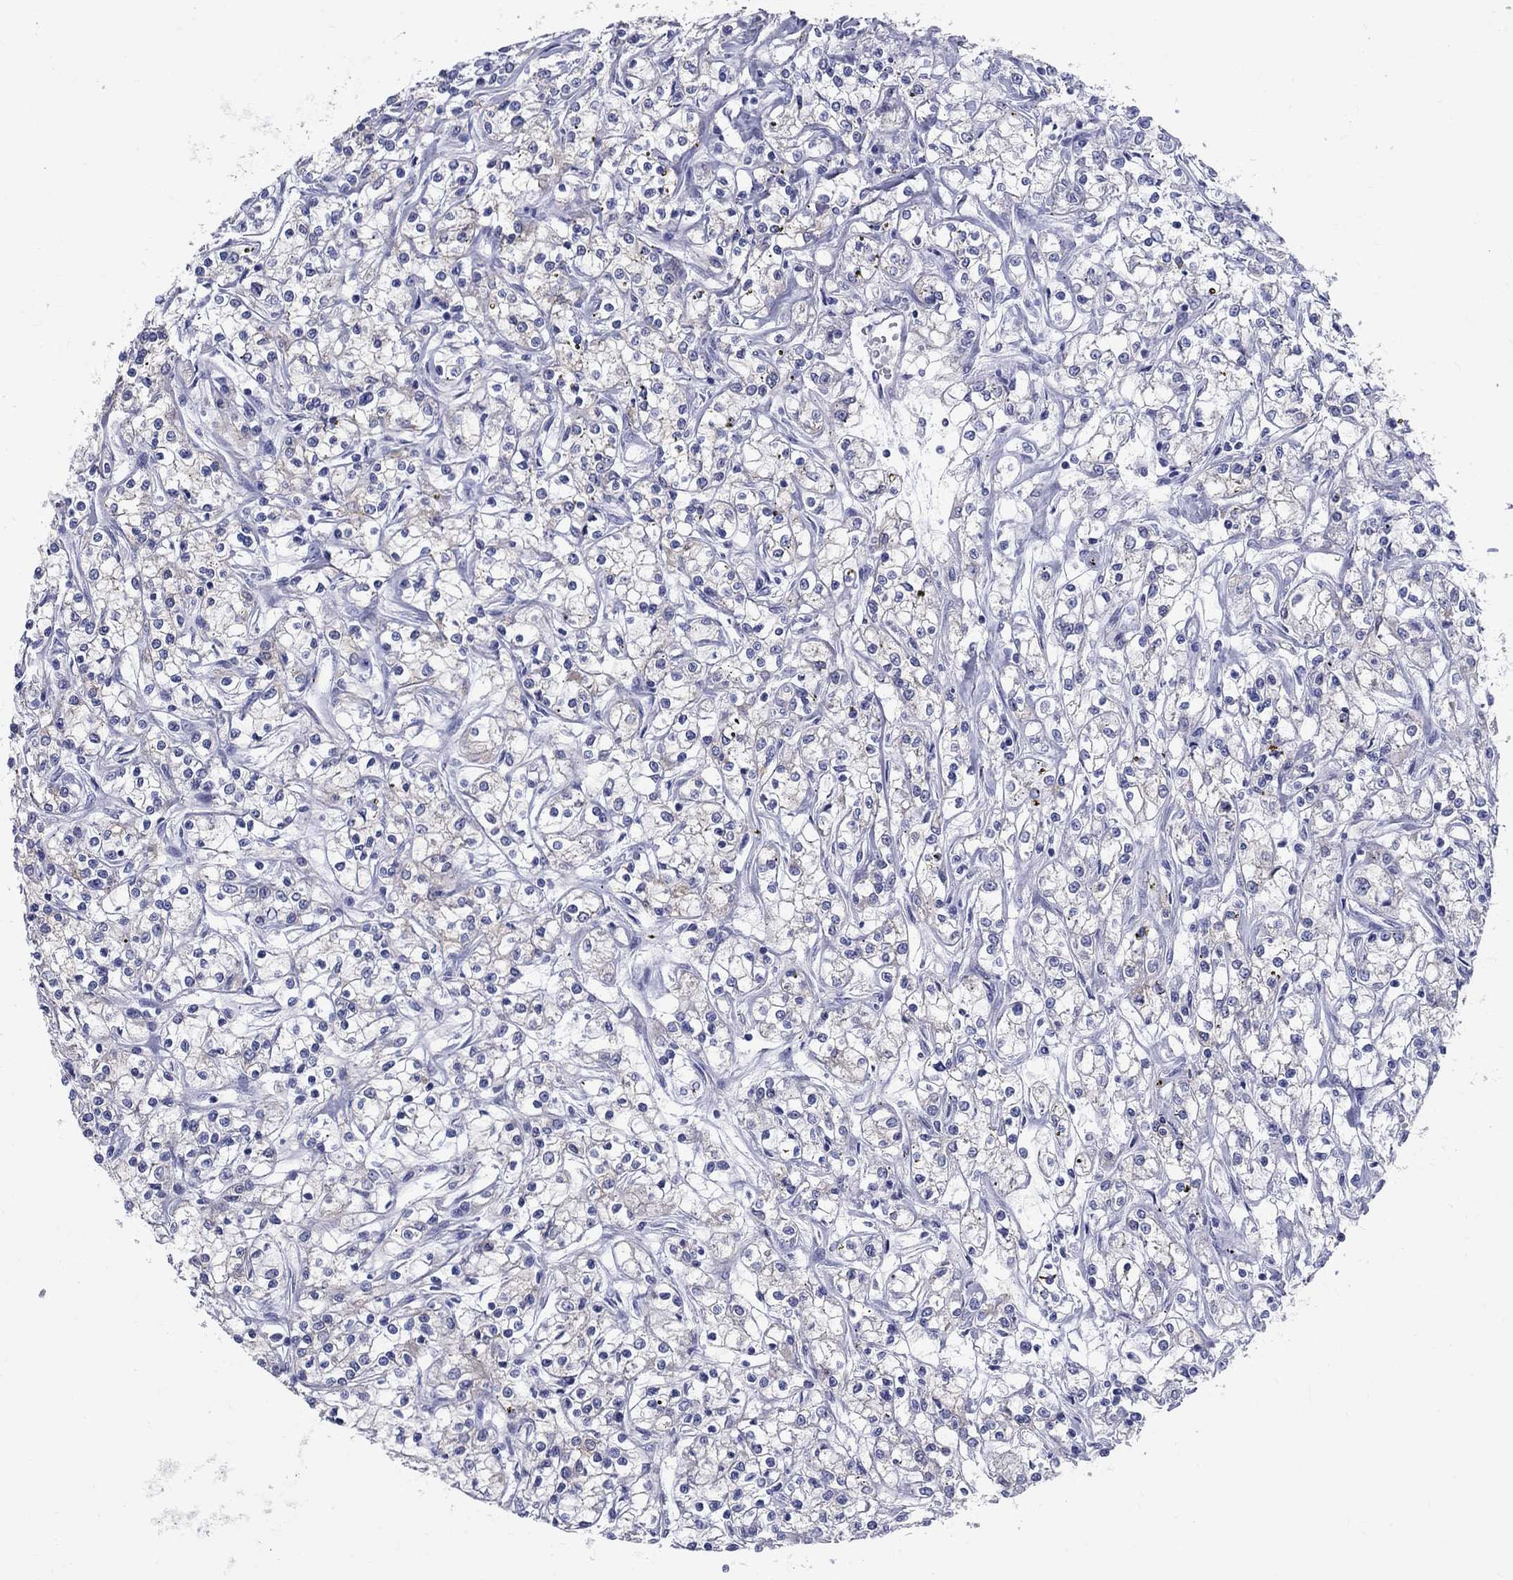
{"staining": {"intensity": "negative", "quantity": "none", "location": "none"}, "tissue": "renal cancer", "cell_type": "Tumor cells", "image_type": "cancer", "snomed": [{"axis": "morphology", "description": "Adenocarcinoma, NOS"}, {"axis": "topography", "description": "Kidney"}], "caption": "Tumor cells show no significant expression in renal adenocarcinoma. The staining is performed using DAB (3,3'-diaminobenzidine) brown chromogen with nuclei counter-stained in using hematoxylin.", "gene": "CEP43", "patient": {"sex": "female", "age": 59}}